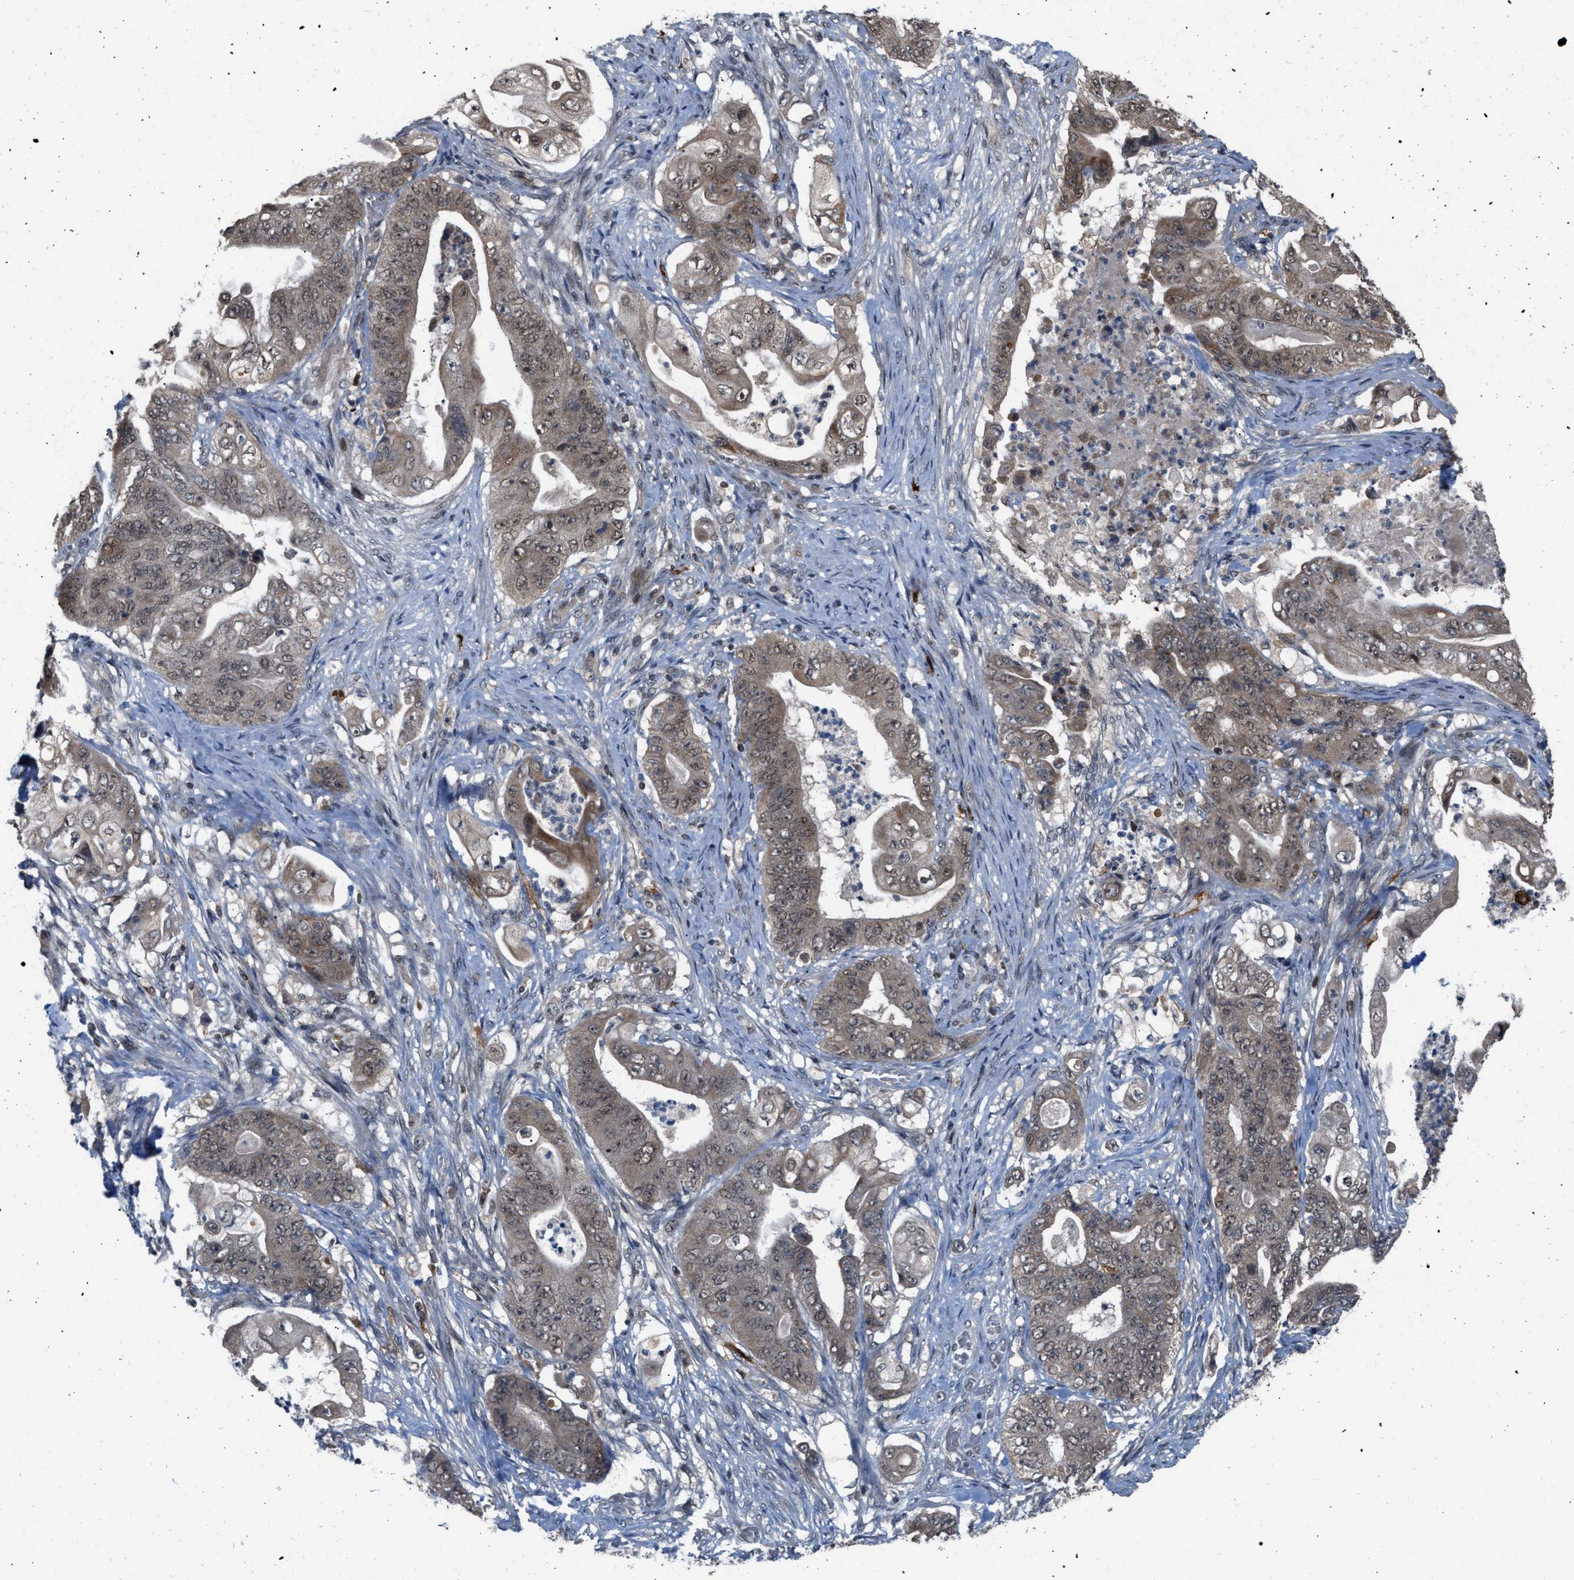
{"staining": {"intensity": "weak", "quantity": ">75%", "location": "cytoplasmic/membranous,nuclear"}, "tissue": "stomach cancer", "cell_type": "Tumor cells", "image_type": "cancer", "snomed": [{"axis": "morphology", "description": "Adenocarcinoma, NOS"}, {"axis": "topography", "description": "Stomach"}], "caption": "Immunohistochemistry of human stomach cancer (adenocarcinoma) demonstrates low levels of weak cytoplasmic/membranous and nuclear positivity in about >75% of tumor cells.", "gene": "C9orf78", "patient": {"sex": "female", "age": 73}}